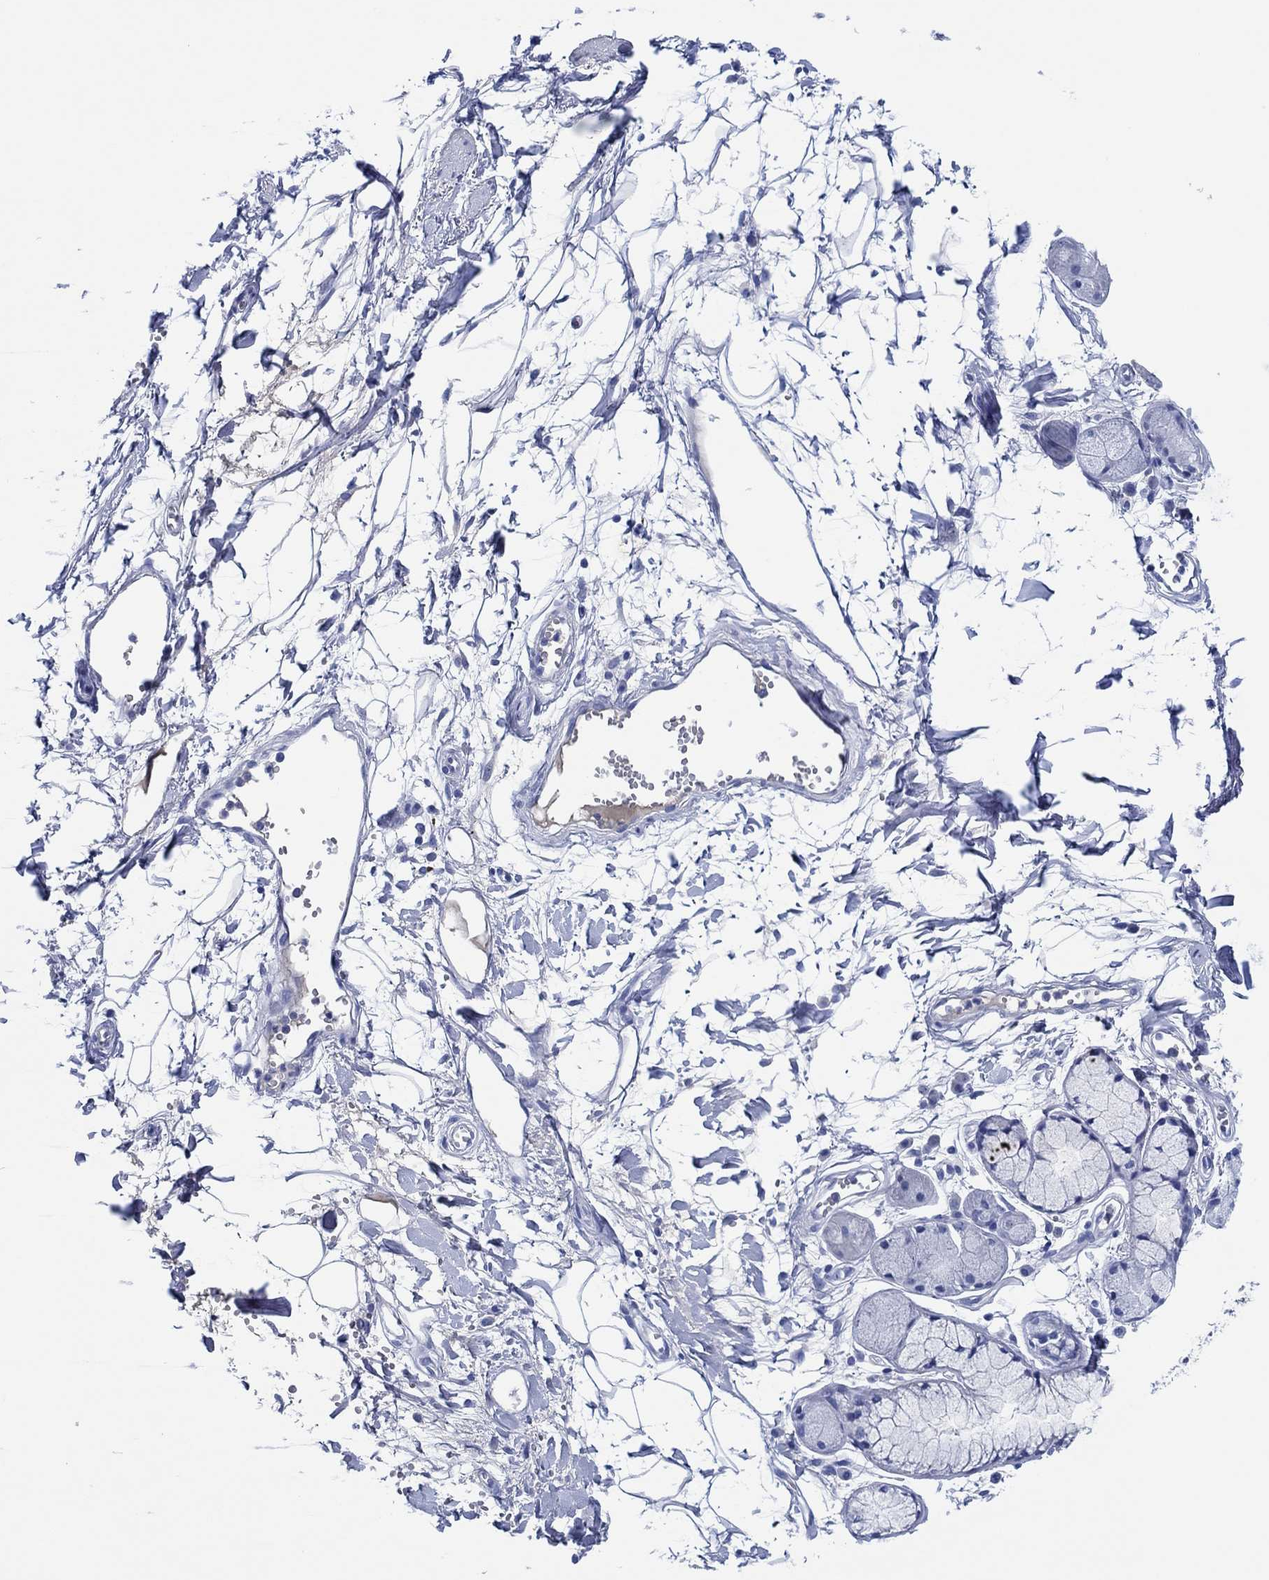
{"staining": {"intensity": "negative", "quantity": "none", "location": "none"}, "tissue": "adipose tissue", "cell_type": "Adipocytes", "image_type": "normal", "snomed": [{"axis": "morphology", "description": "Normal tissue, NOS"}, {"axis": "morphology", "description": "Squamous cell carcinoma, NOS"}, {"axis": "topography", "description": "Cartilage tissue"}, {"axis": "topography", "description": "Lung"}], "caption": "Immunohistochemistry histopathology image of normal human adipose tissue stained for a protein (brown), which demonstrates no staining in adipocytes.", "gene": "CPNE6", "patient": {"sex": "male", "age": 66}}